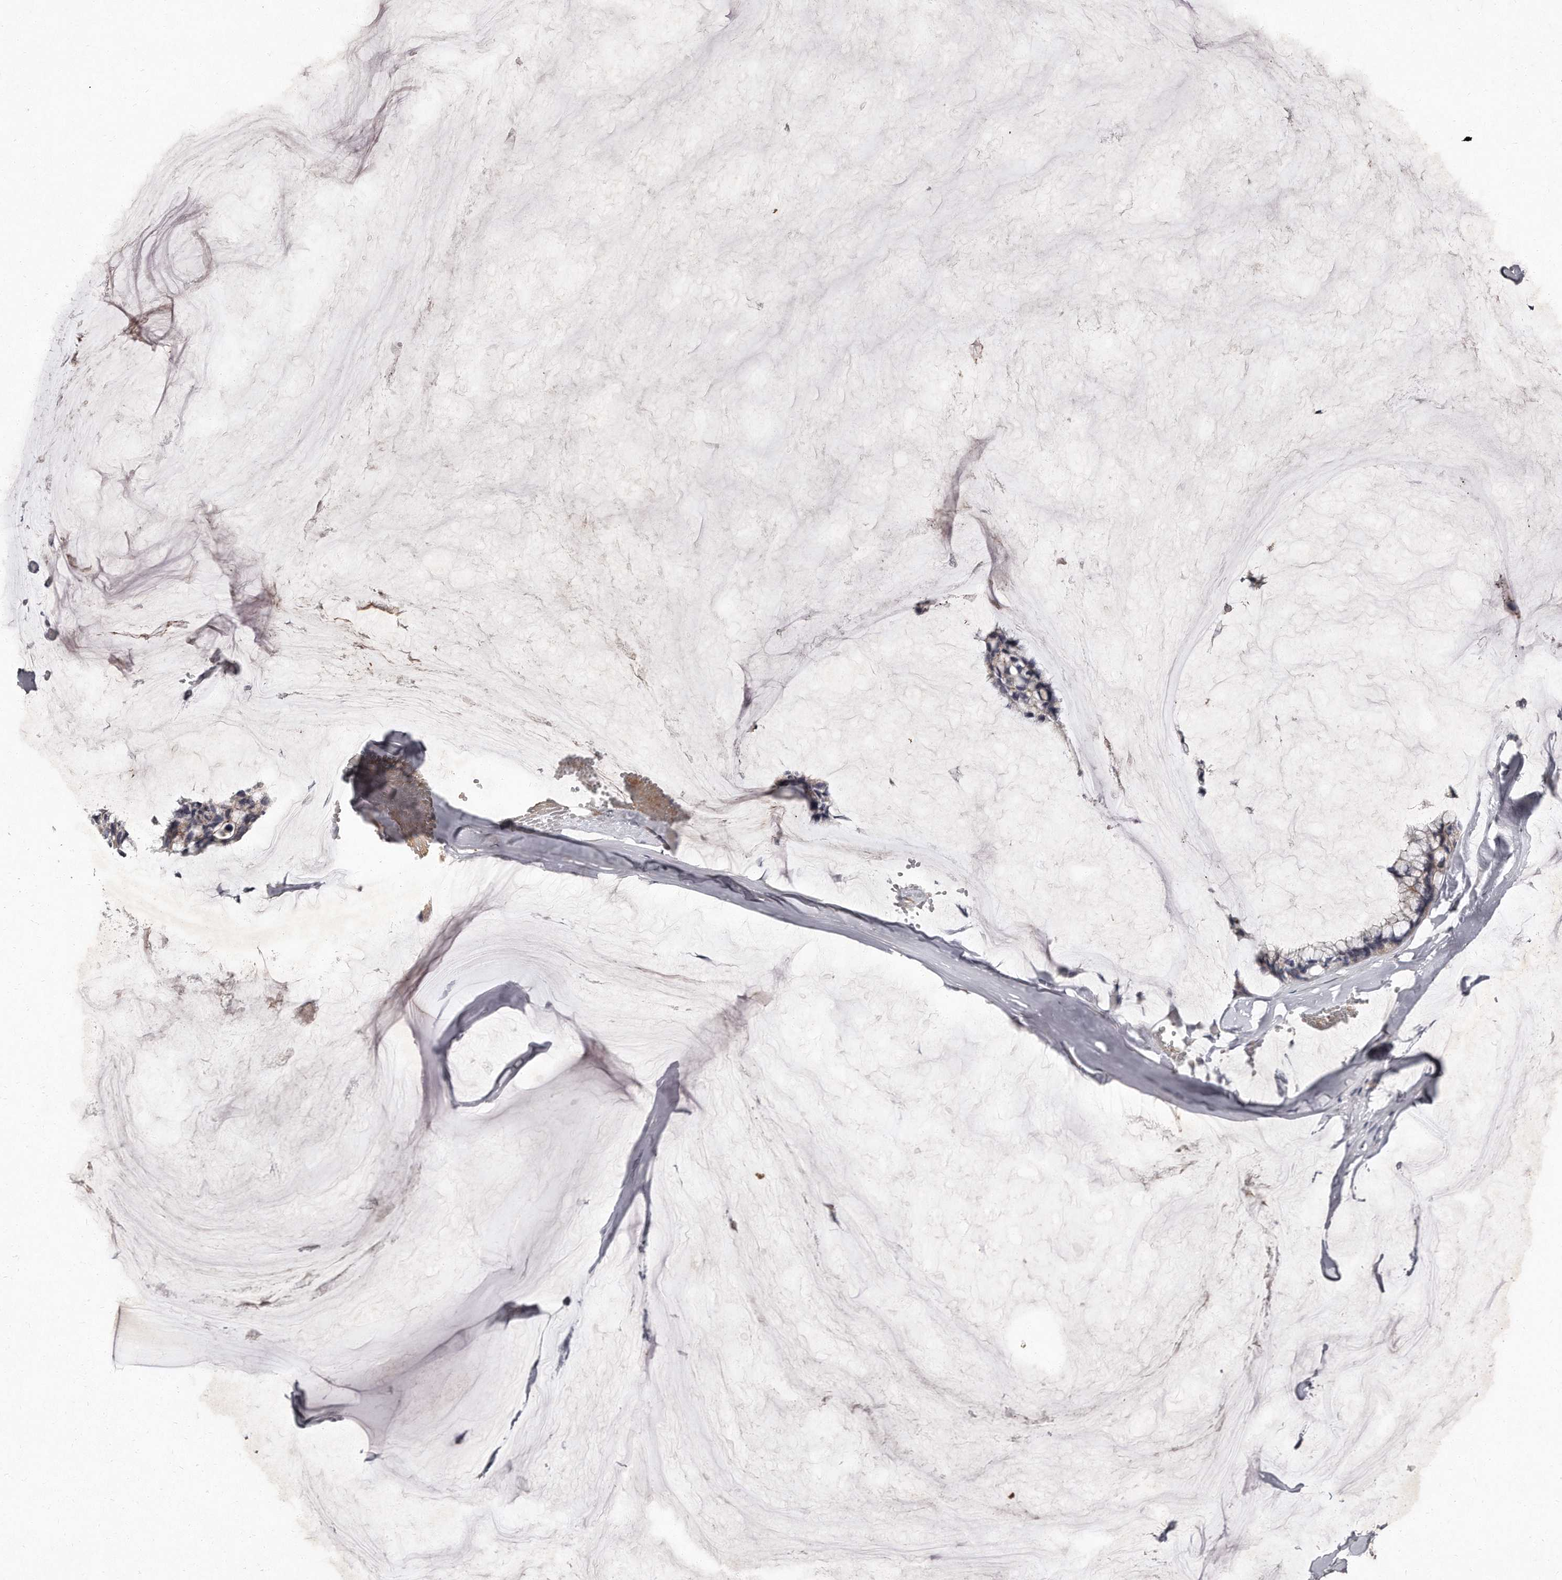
{"staining": {"intensity": "negative", "quantity": "none", "location": "none"}, "tissue": "ovarian cancer", "cell_type": "Tumor cells", "image_type": "cancer", "snomed": [{"axis": "morphology", "description": "Cystadenocarcinoma, mucinous, NOS"}, {"axis": "topography", "description": "Ovary"}], "caption": "Tumor cells are negative for brown protein staining in ovarian cancer (mucinous cystadenocarcinoma).", "gene": "TECR", "patient": {"sex": "female", "age": 39}}